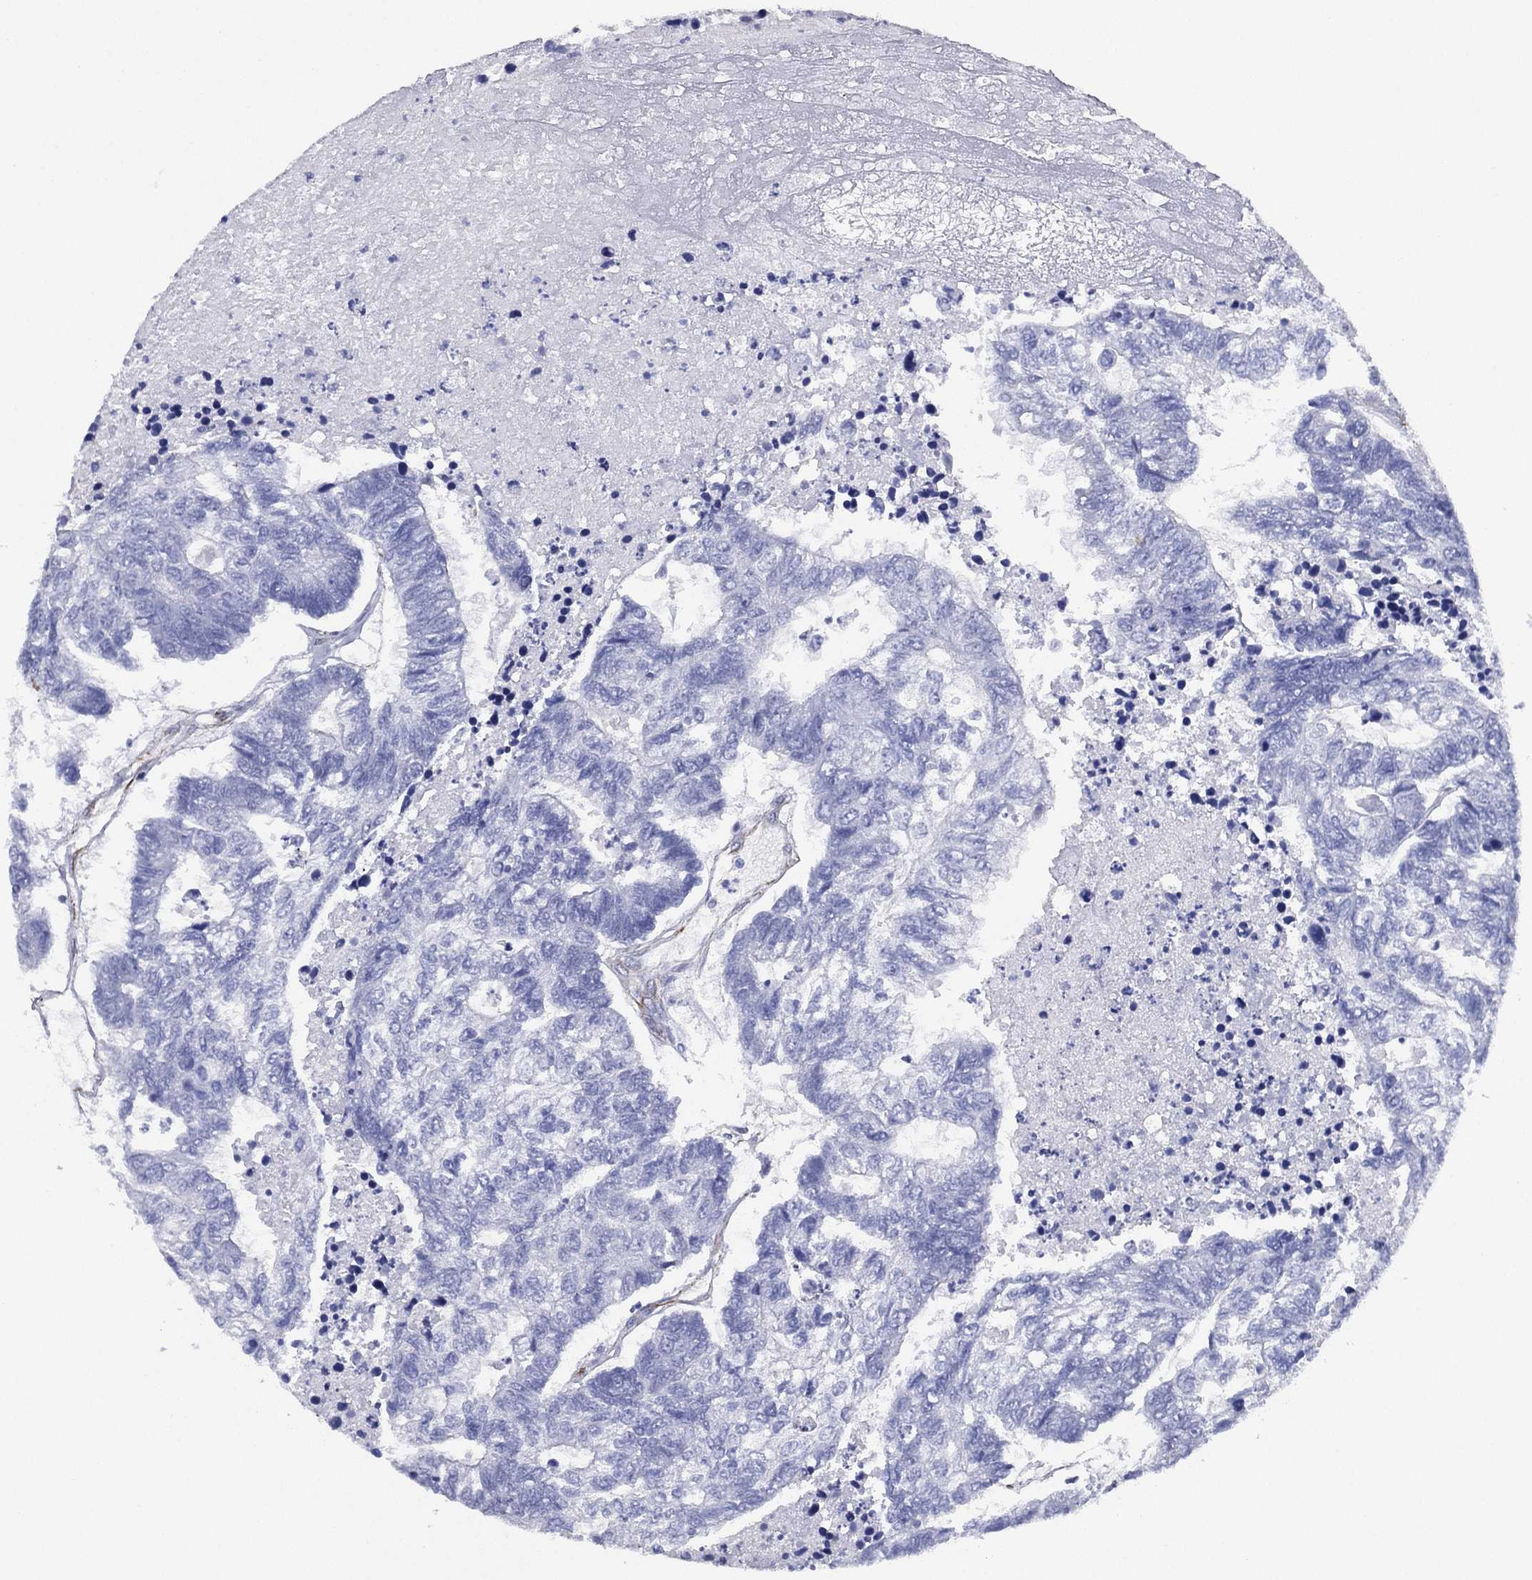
{"staining": {"intensity": "negative", "quantity": "none", "location": "none"}, "tissue": "colorectal cancer", "cell_type": "Tumor cells", "image_type": "cancer", "snomed": [{"axis": "morphology", "description": "Adenocarcinoma, NOS"}, {"axis": "topography", "description": "Colon"}], "caption": "This is a micrograph of immunohistochemistry staining of colorectal cancer (adenocarcinoma), which shows no expression in tumor cells. Nuclei are stained in blue.", "gene": "MAS1", "patient": {"sex": "female", "age": 48}}